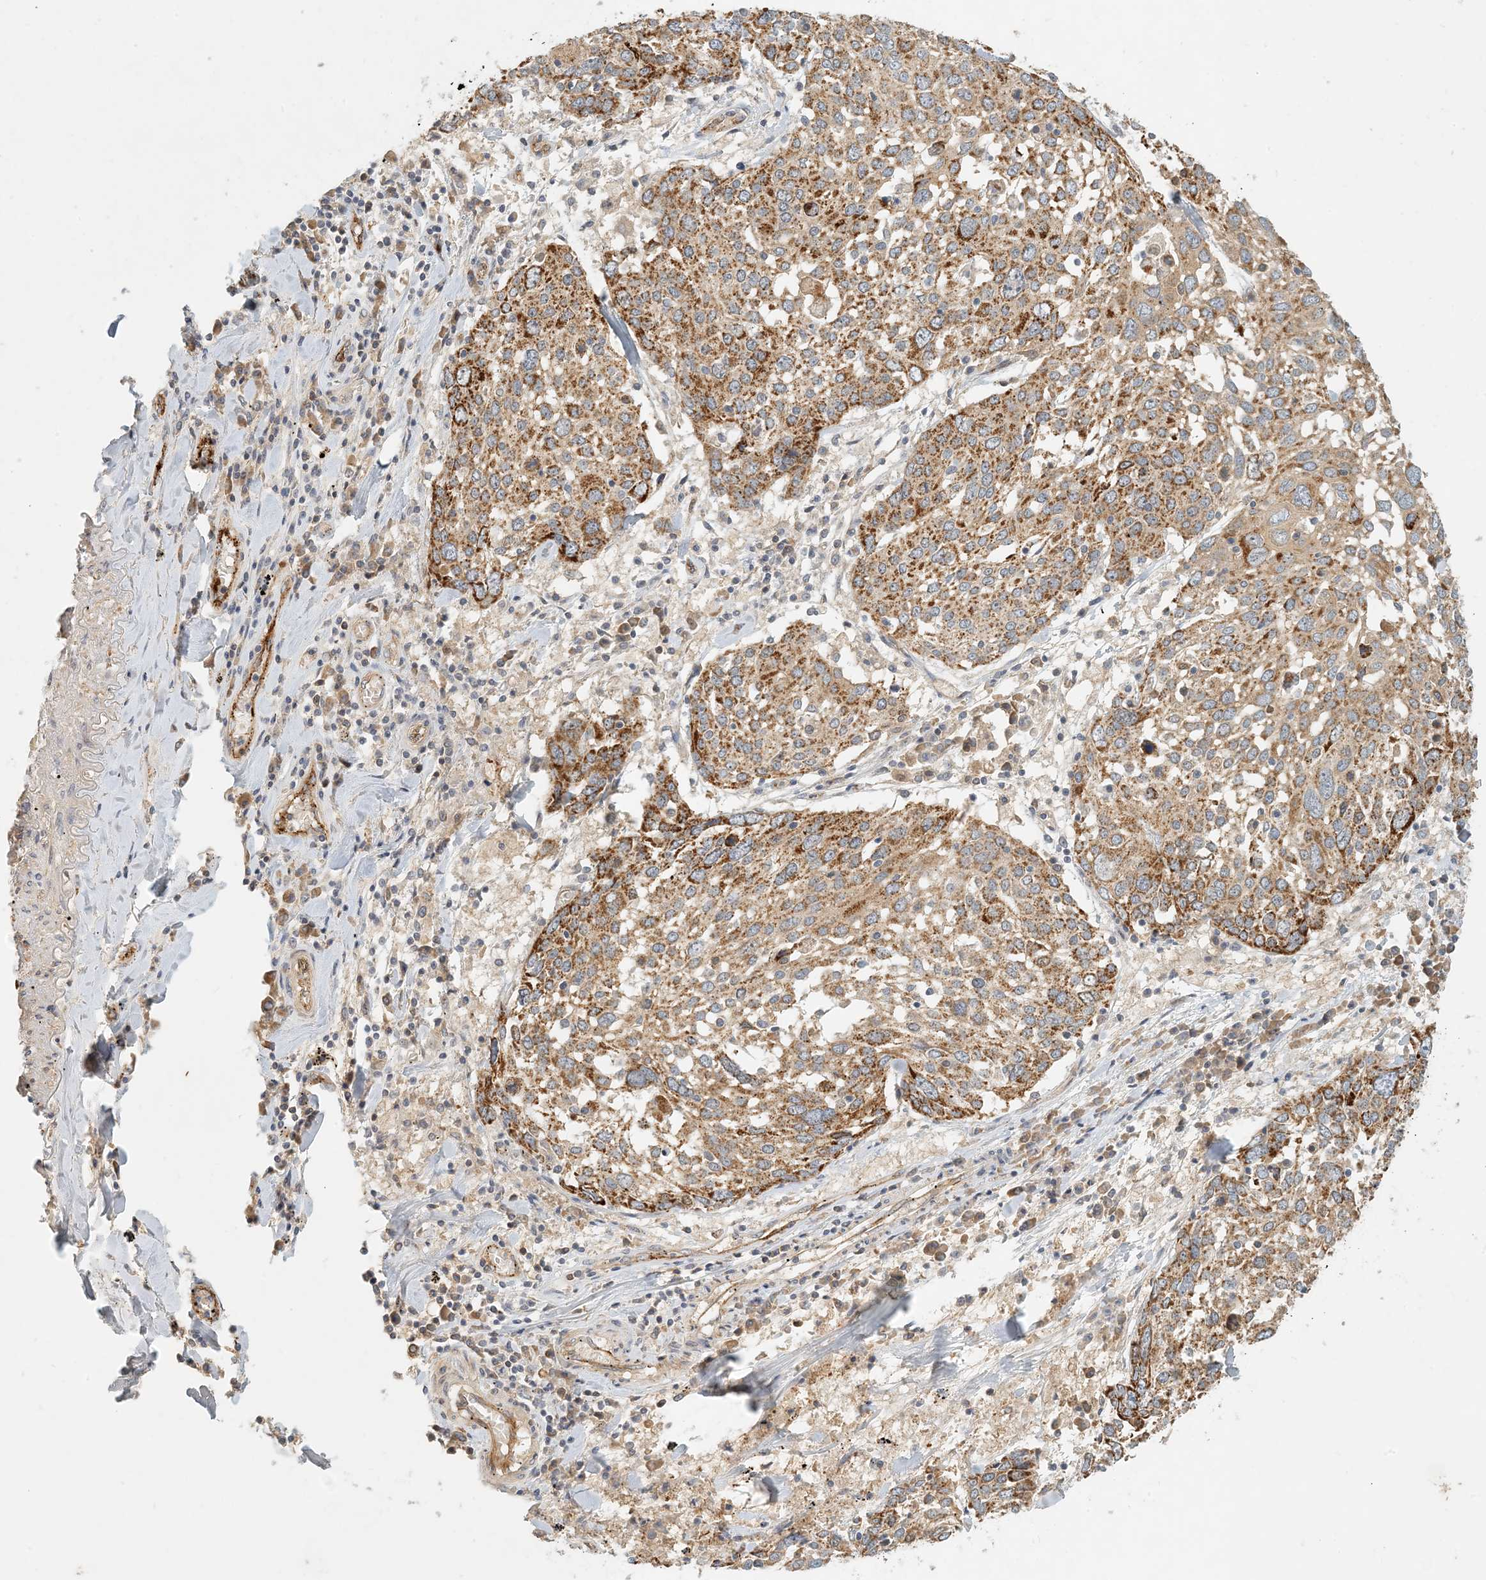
{"staining": {"intensity": "moderate", "quantity": ">75%", "location": "cytoplasmic/membranous"}, "tissue": "lung cancer", "cell_type": "Tumor cells", "image_type": "cancer", "snomed": [{"axis": "morphology", "description": "Squamous cell carcinoma, NOS"}, {"axis": "topography", "description": "Lung"}], "caption": "Protein expression analysis of human lung cancer reveals moderate cytoplasmic/membranous positivity in about >75% of tumor cells.", "gene": "ZBTB3", "patient": {"sex": "male", "age": 65}}